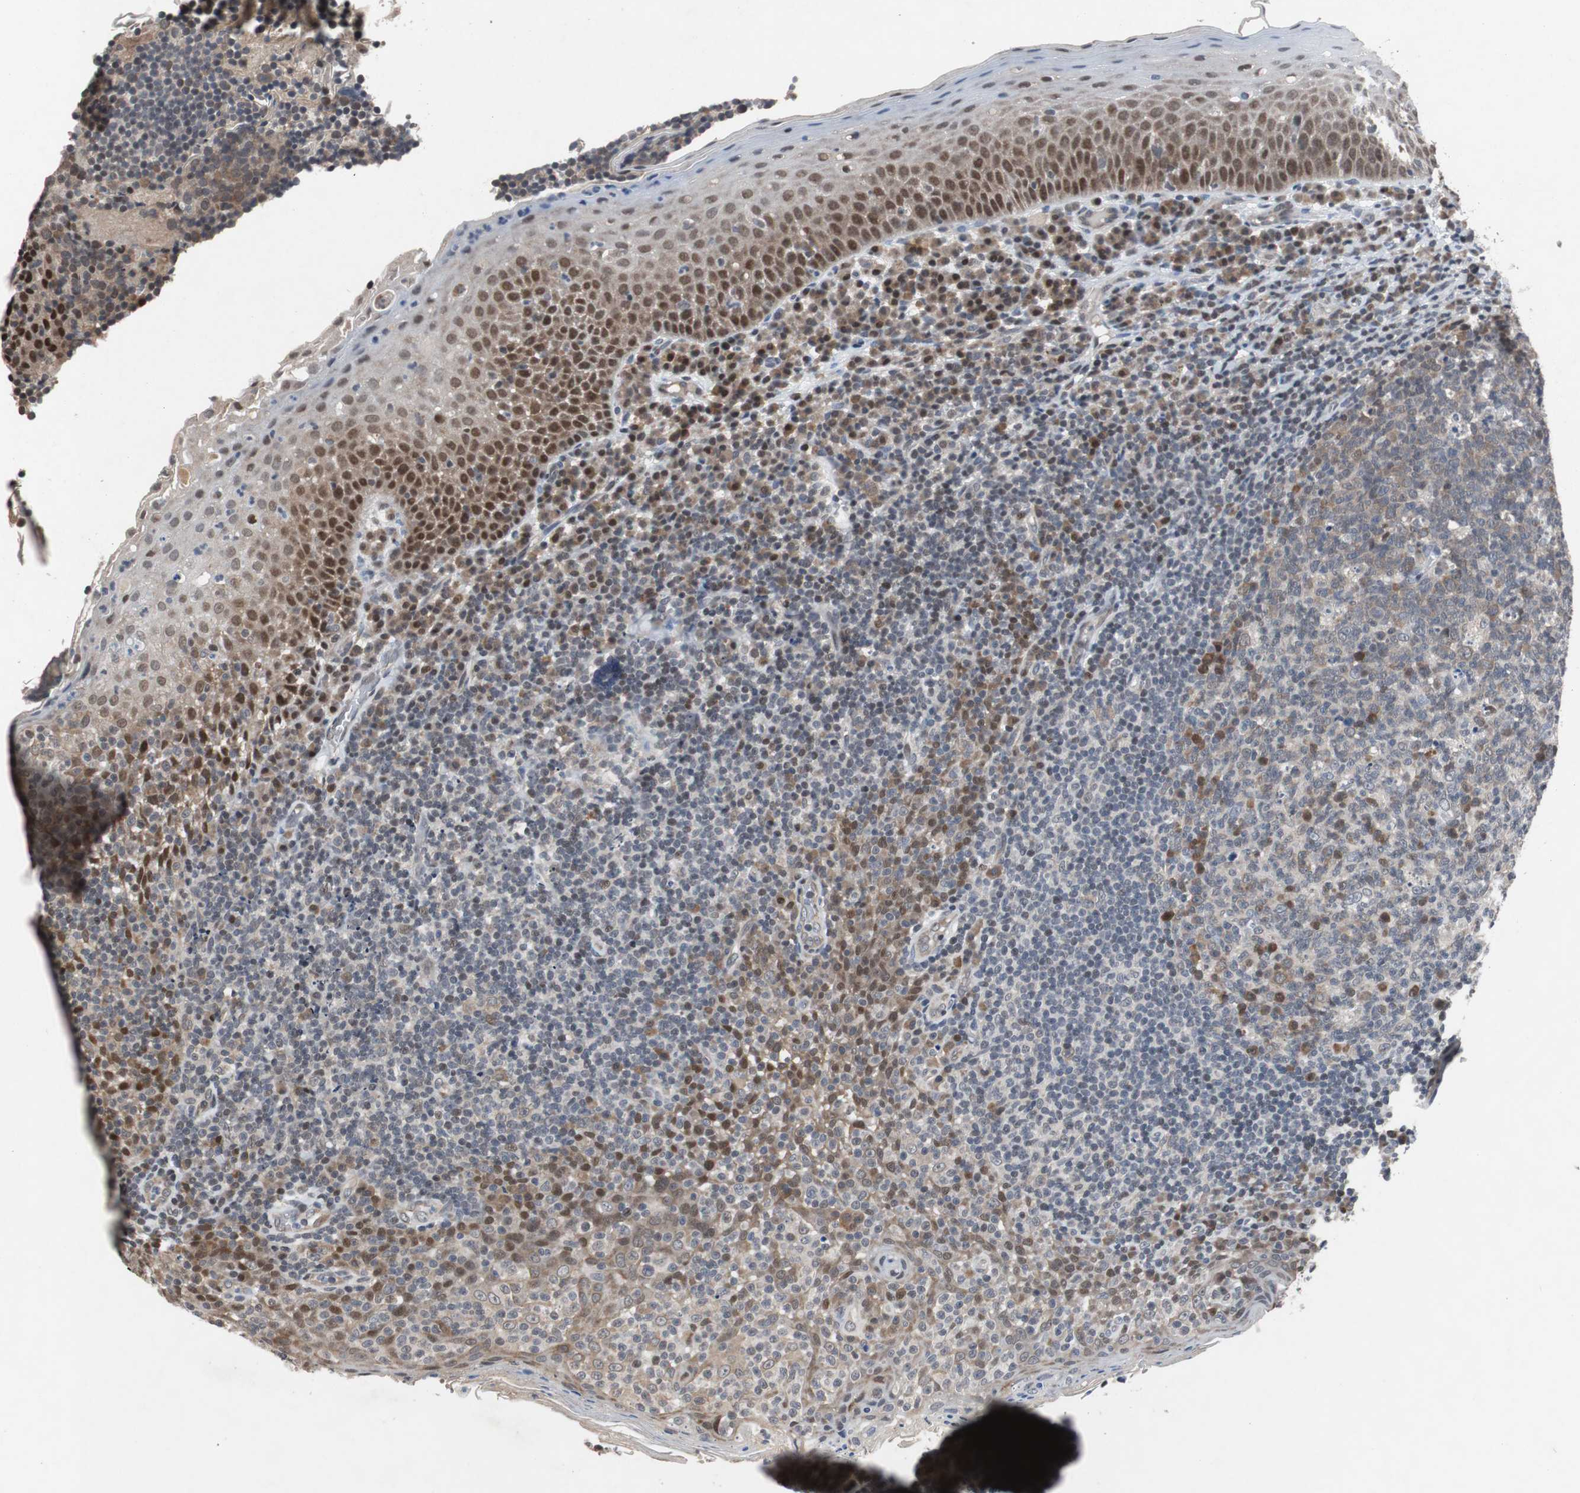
{"staining": {"intensity": "moderate", "quantity": "25%-75%", "location": "cytoplasmic/membranous,nuclear"}, "tissue": "tonsil", "cell_type": "Germinal center cells", "image_type": "normal", "snomed": [{"axis": "morphology", "description": "Normal tissue, NOS"}, {"axis": "topography", "description": "Tonsil"}], "caption": "Moderate cytoplasmic/membranous,nuclear positivity for a protein is appreciated in approximately 25%-75% of germinal center cells of normal tonsil using IHC.", "gene": "TP63", "patient": {"sex": "male", "age": 17}}